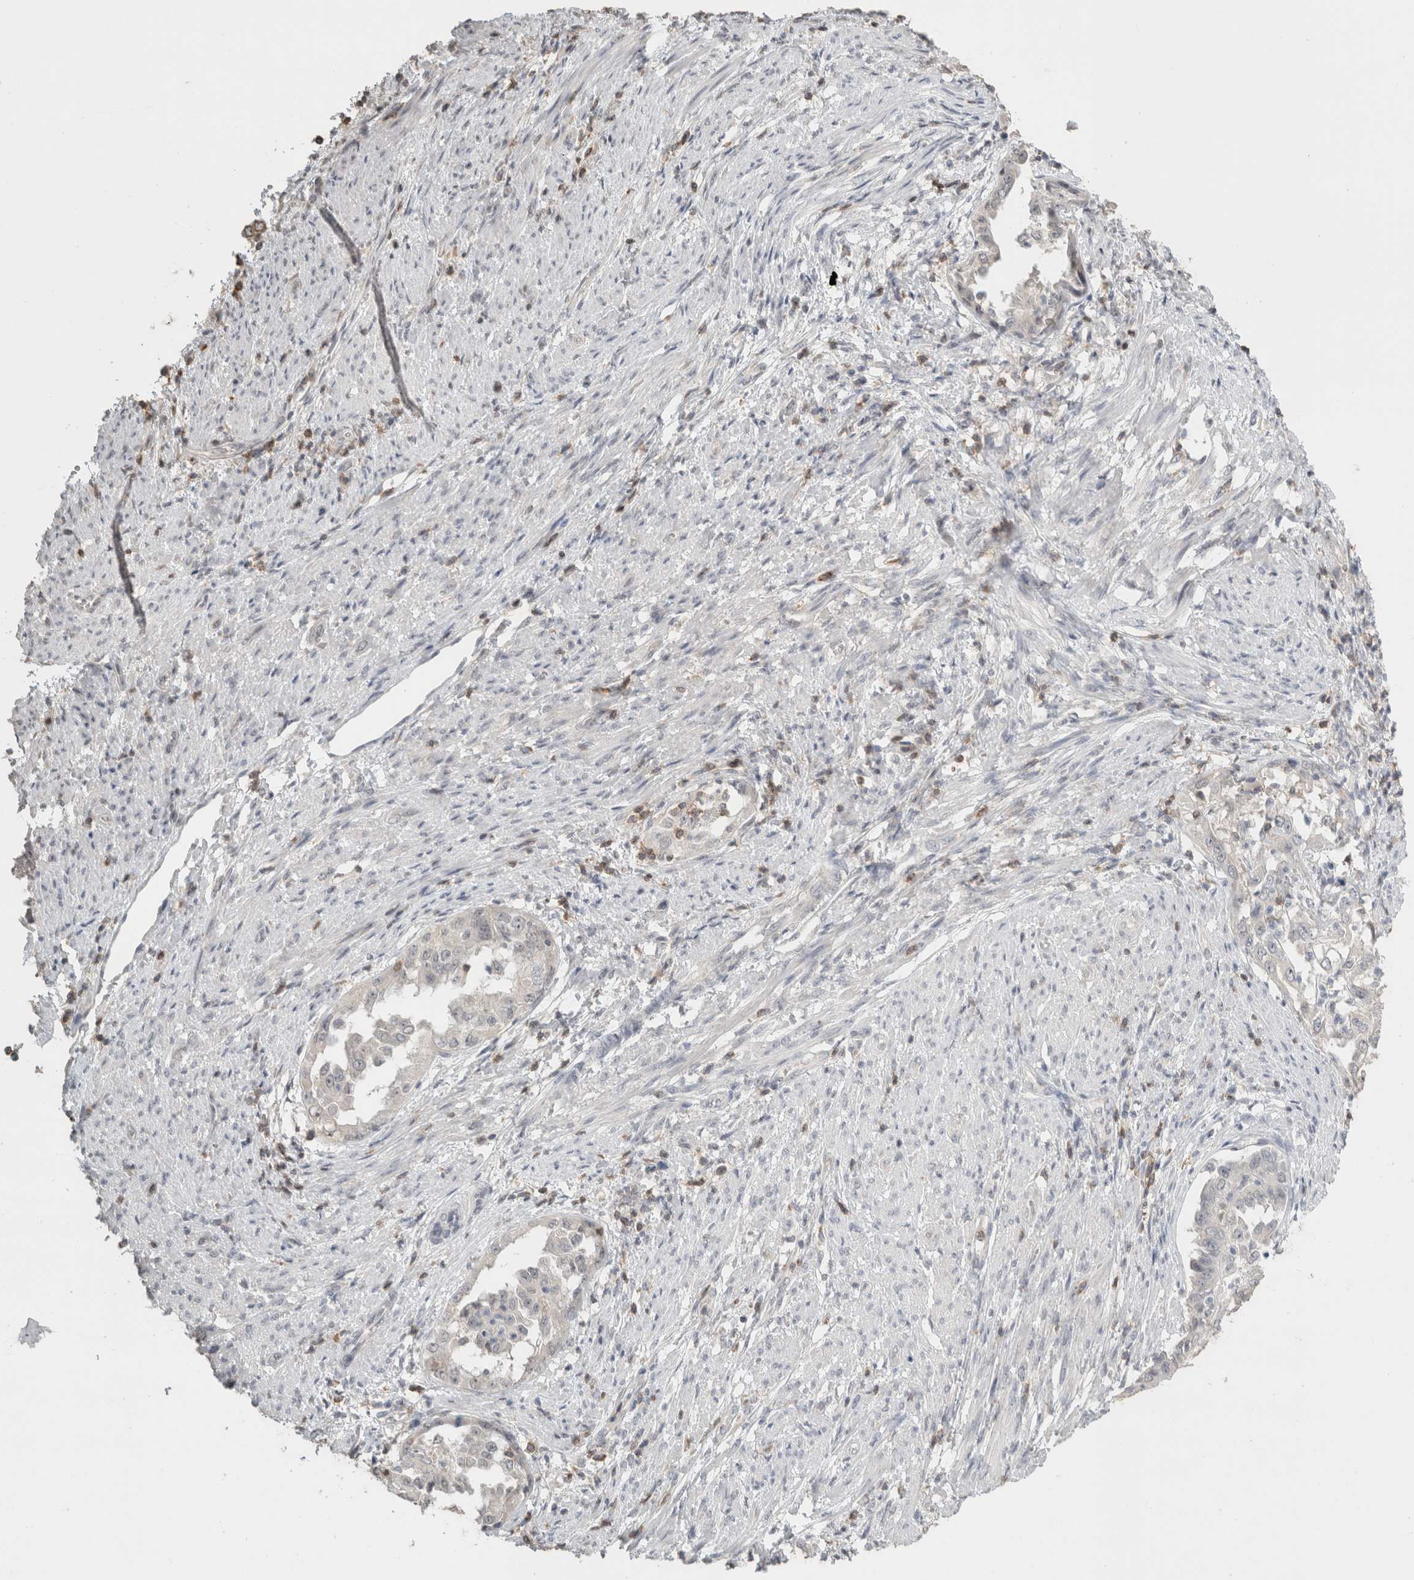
{"staining": {"intensity": "negative", "quantity": "none", "location": "none"}, "tissue": "endometrial cancer", "cell_type": "Tumor cells", "image_type": "cancer", "snomed": [{"axis": "morphology", "description": "Adenocarcinoma, NOS"}, {"axis": "topography", "description": "Endometrium"}], "caption": "Tumor cells show no significant protein staining in endometrial cancer (adenocarcinoma).", "gene": "TRAT1", "patient": {"sex": "female", "age": 85}}